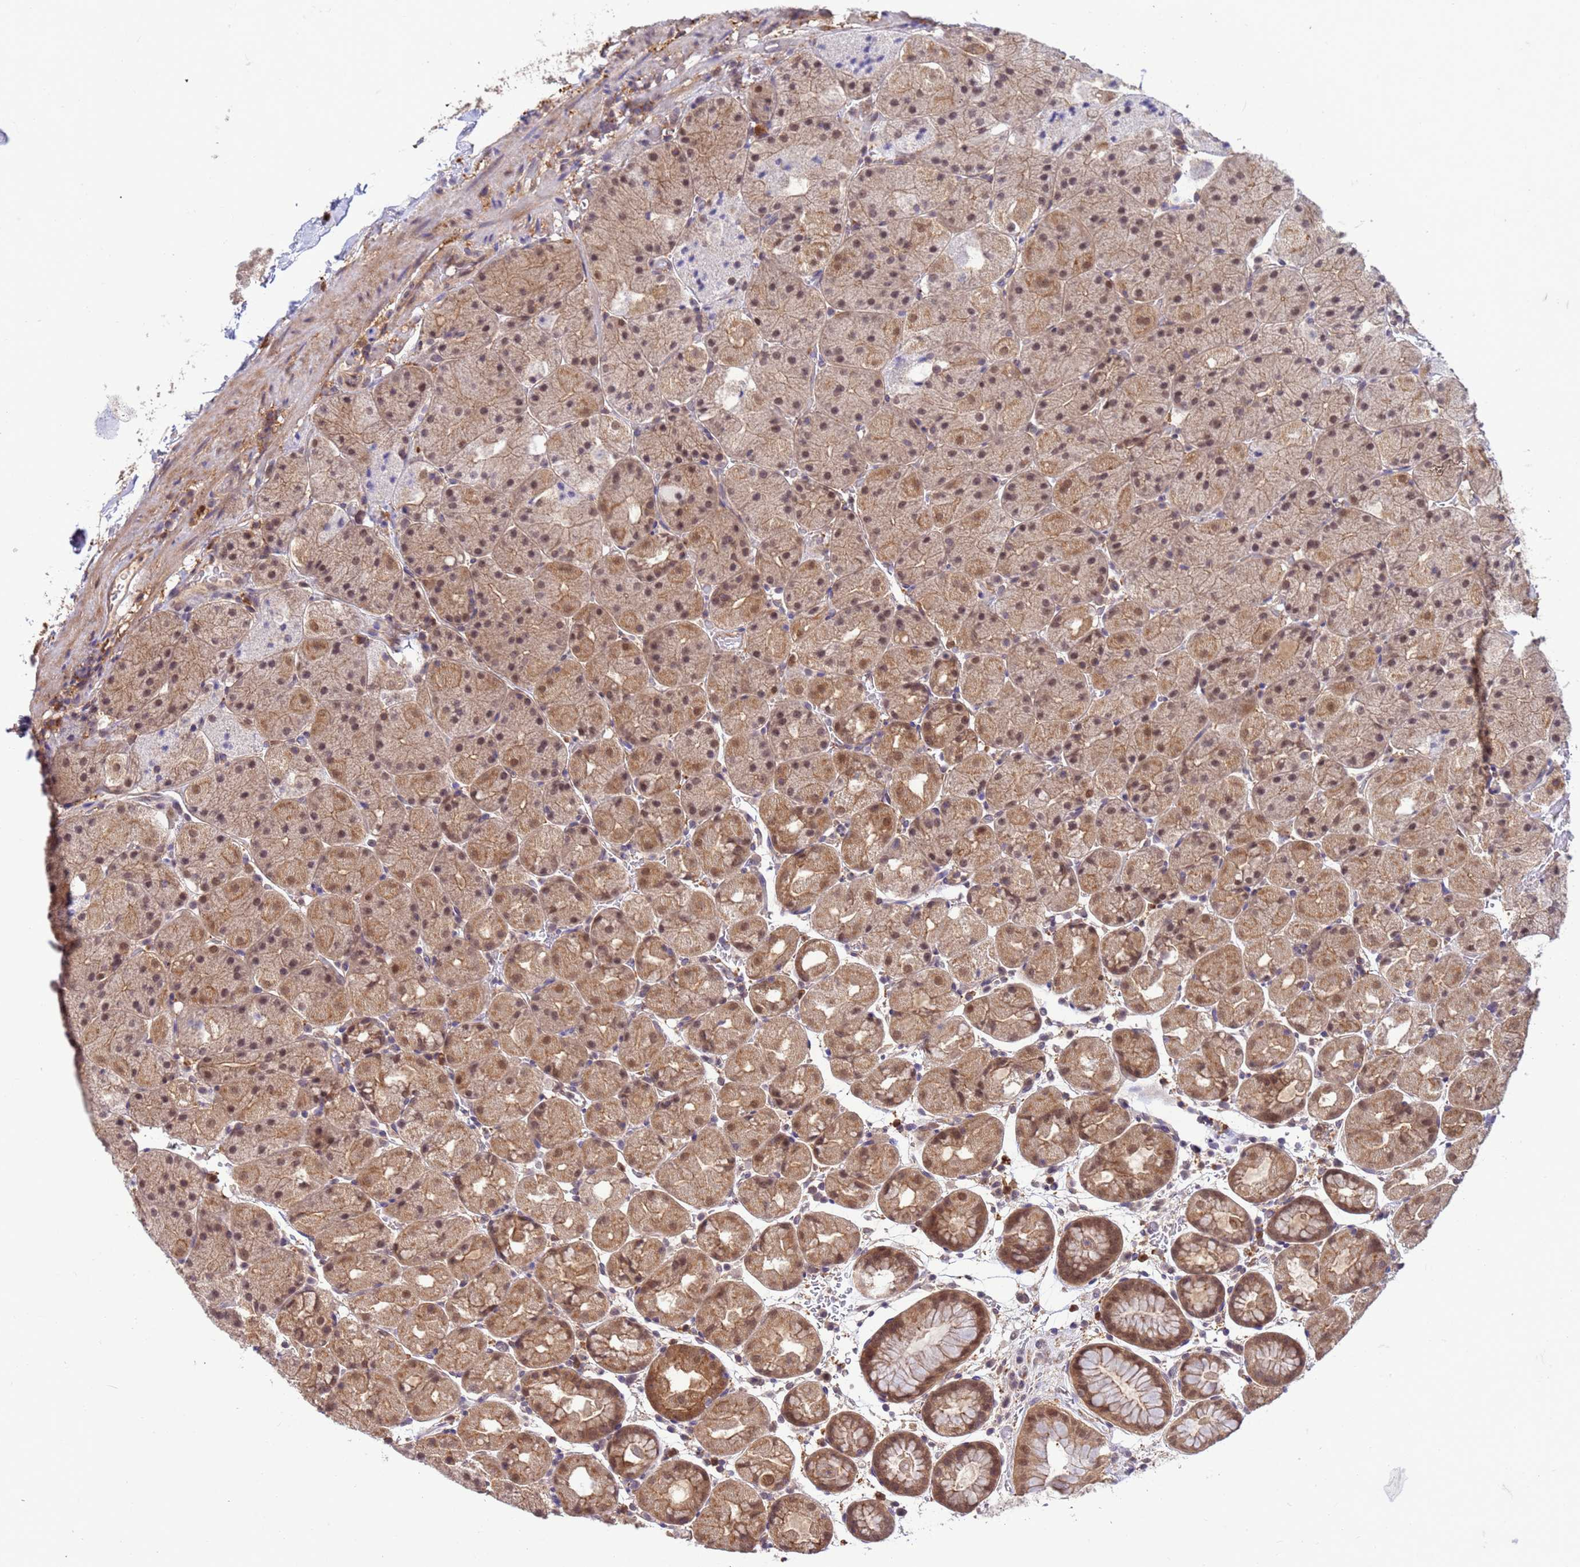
{"staining": {"intensity": "moderate", "quantity": ">75%", "location": "cytoplasmic/membranous,nuclear"}, "tissue": "stomach", "cell_type": "Glandular cells", "image_type": "normal", "snomed": [{"axis": "morphology", "description": "Normal tissue, NOS"}, {"axis": "topography", "description": "Stomach, upper"}, {"axis": "topography", "description": "Stomach, lower"}], "caption": "Immunohistochemical staining of normal human stomach demonstrates medium levels of moderate cytoplasmic/membranous,nuclear staining in approximately >75% of glandular cells.", "gene": "NPEPPS", "patient": {"sex": "male", "age": 67}}